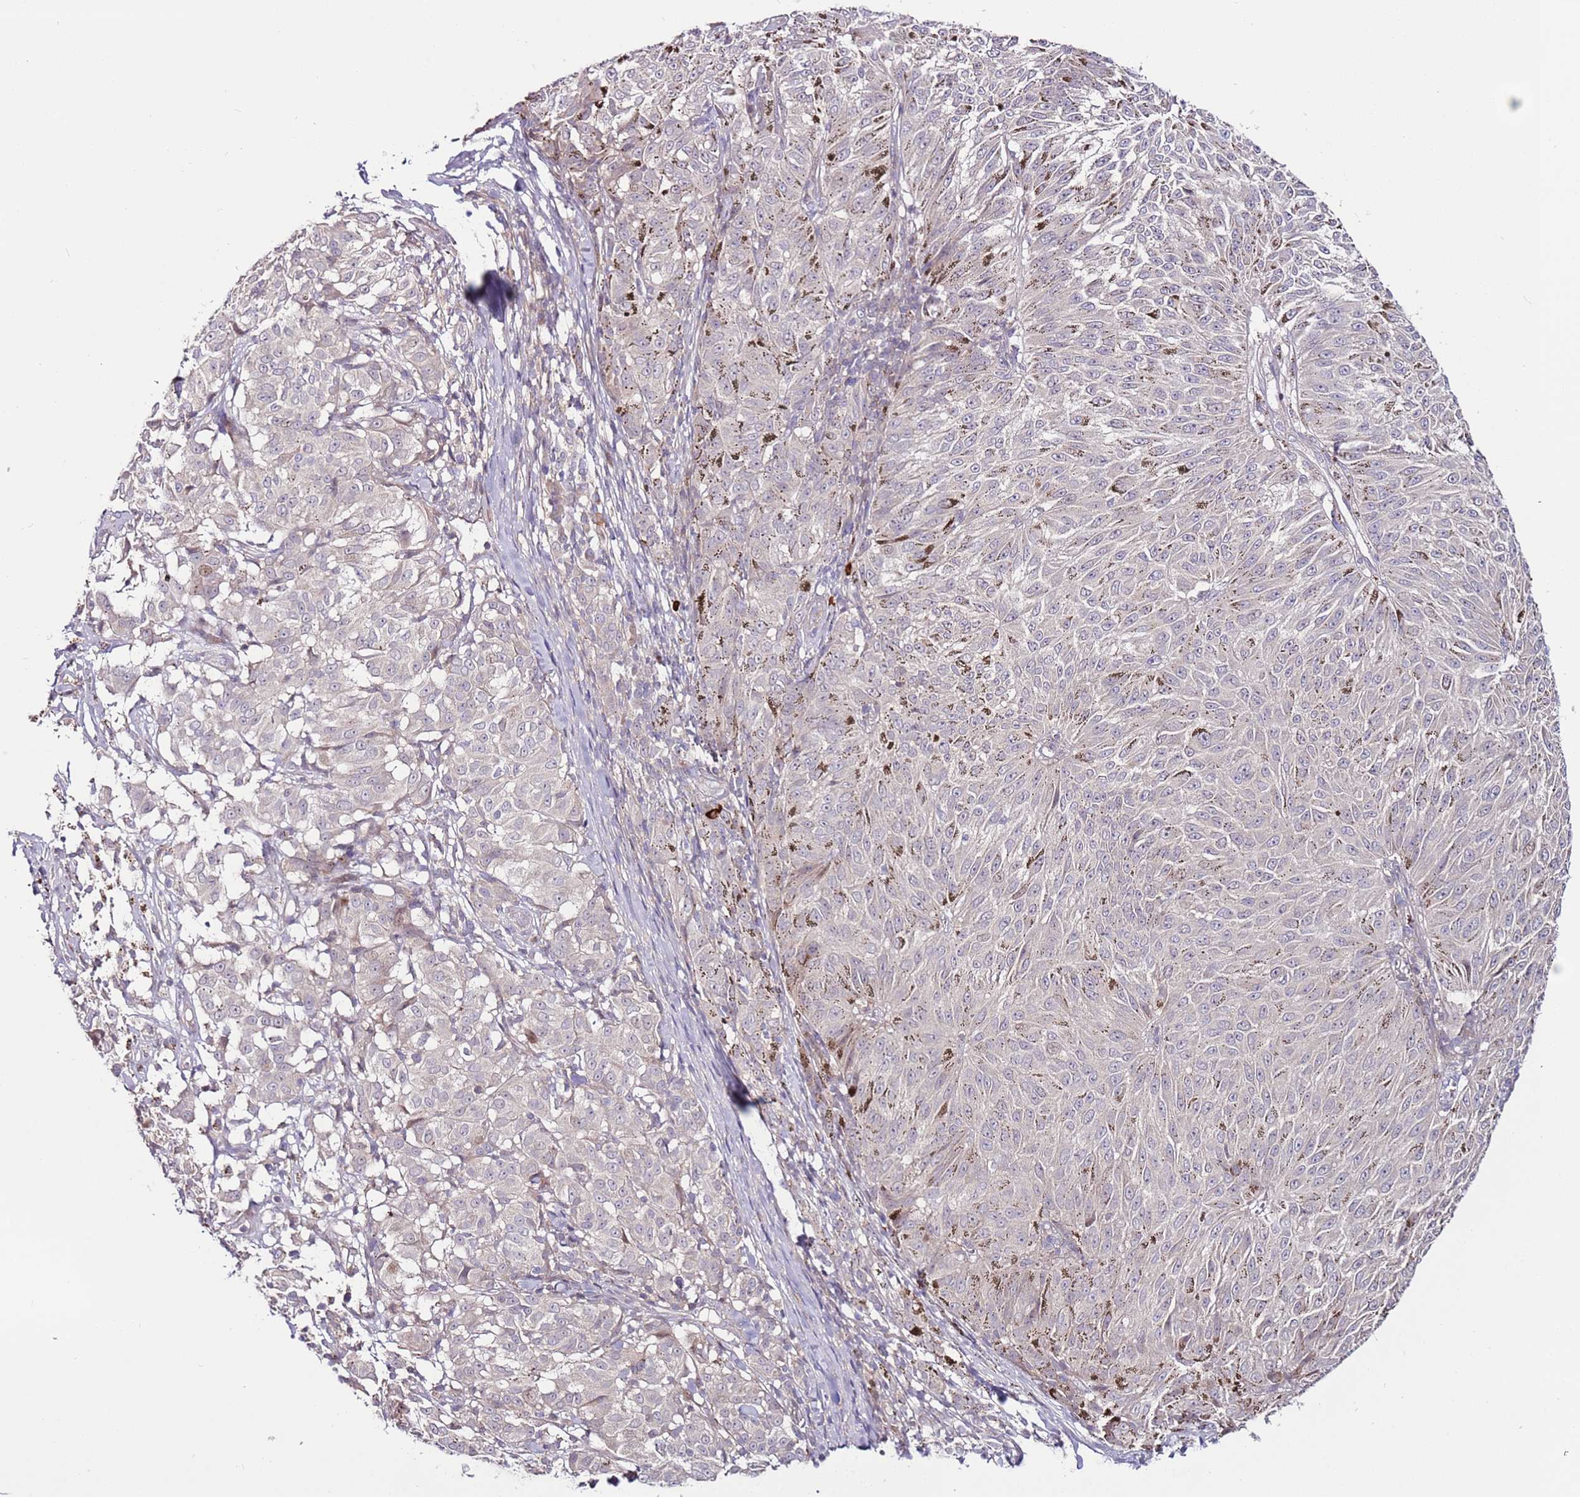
{"staining": {"intensity": "negative", "quantity": "none", "location": "none"}, "tissue": "melanoma", "cell_type": "Tumor cells", "image_type": "cancer", "snomed": [{"axis": "morphology", "description": "Malignant melanoma, NOS"}, {"axis": "topography", "description": "Skin"}], "caption": "Tumor cells show no significant staining in melanoma. (IHC, brightfield microscopy, high magnification).", "gene": "MTG2", "patient": {"sex": "female", "age": 72}}